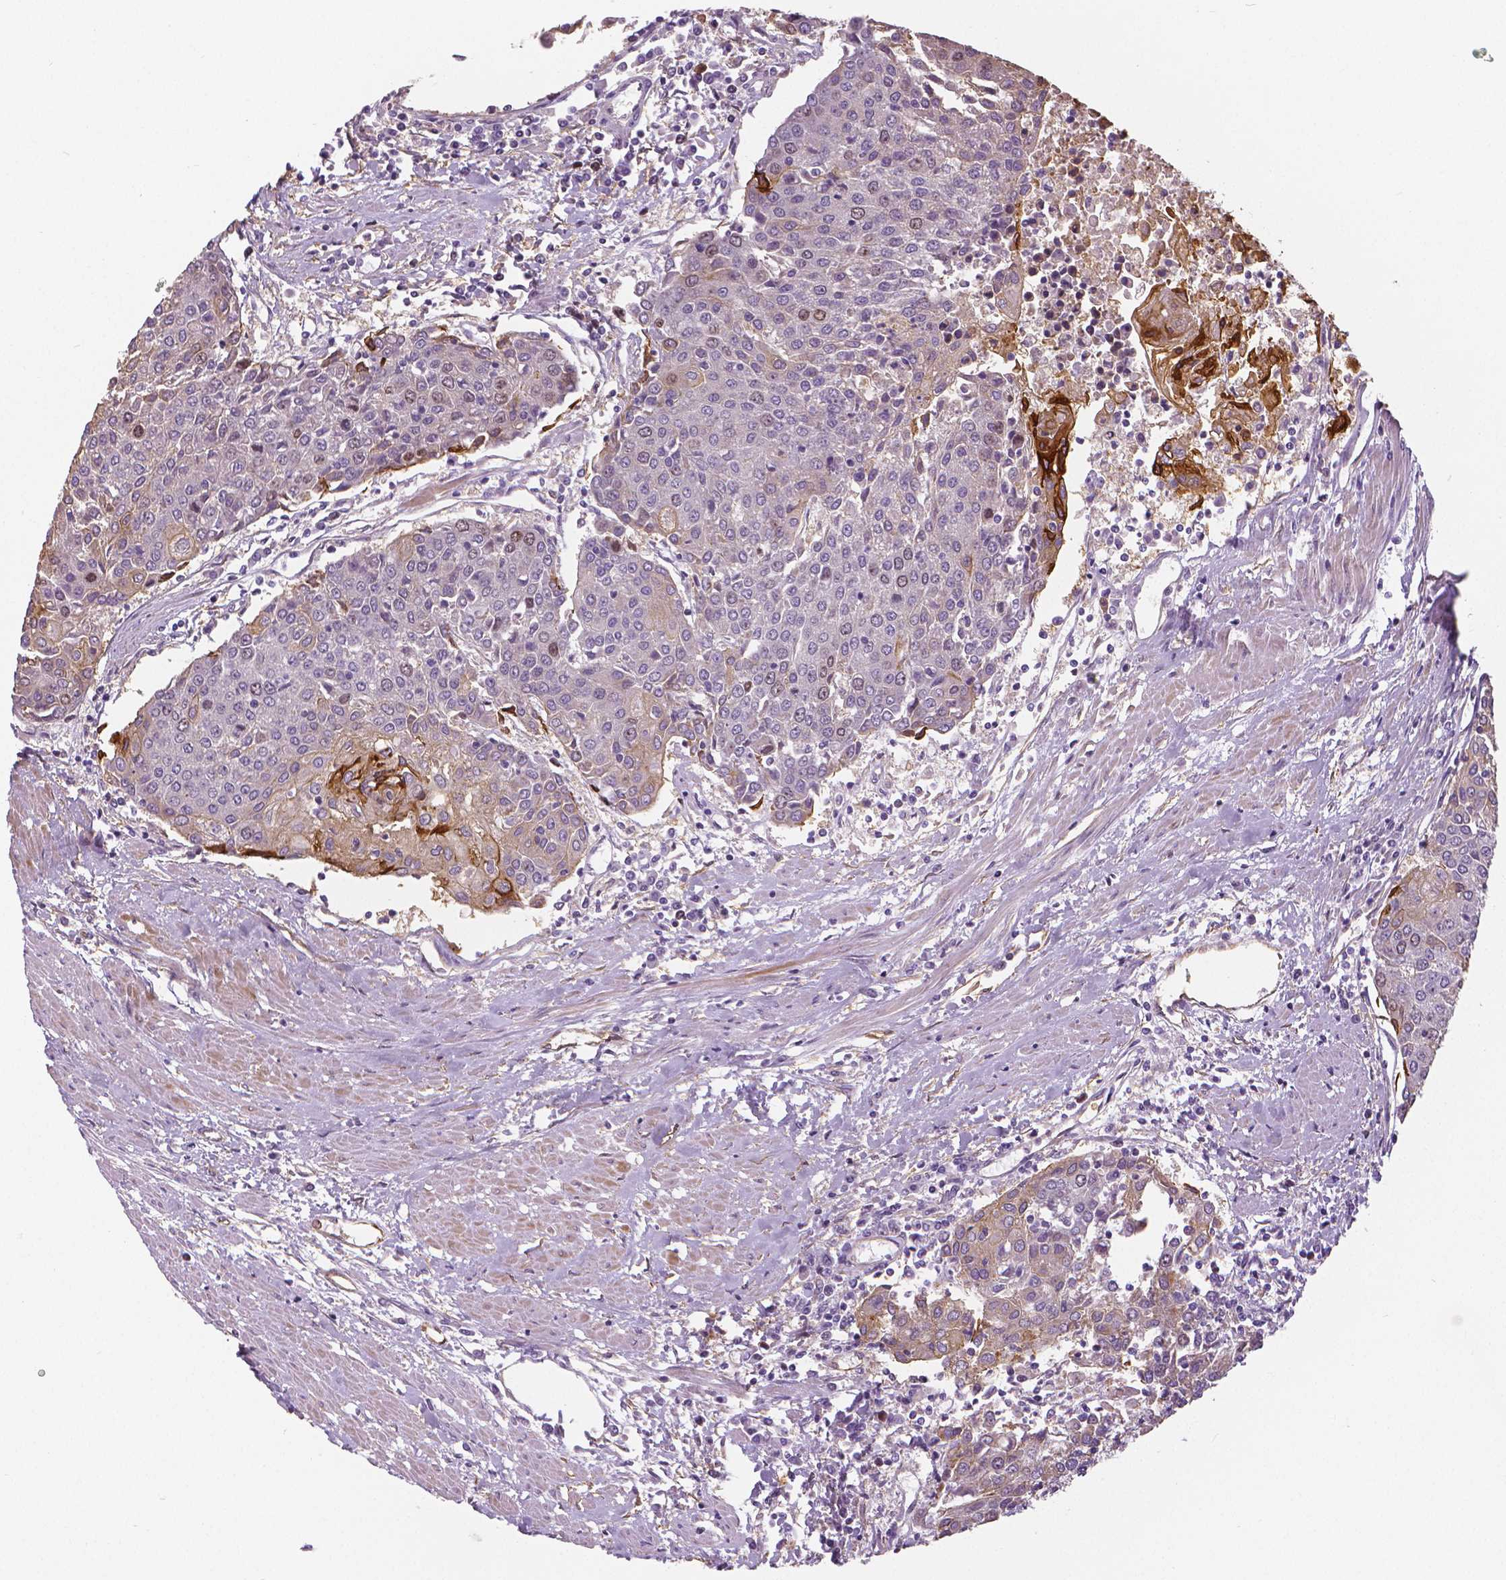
{"staining": {"intensity": "strong", "quantity": "<25%", "location": "cytoplasmic/membranous"}, "tissue": "urothelial cancer", "cell_type": "Tumor cells", "image_type": "cancer", "snomed": [{"axis": "morphology", "description": "Urothelial carcinoma, High grade"}, {"axis": "topography", "description": "Urinary bladder"}], "caption": "Protein analysis of urothelial carcinoma (high-grade) tissue demonstrates strong cytoplasmic/membranous expression in about <25% of tumor cells. (DAB IHC with brightfield microscopy, high magnification).", "gene": "MKI67", "patient": {"sex": "female", "age": 85}}